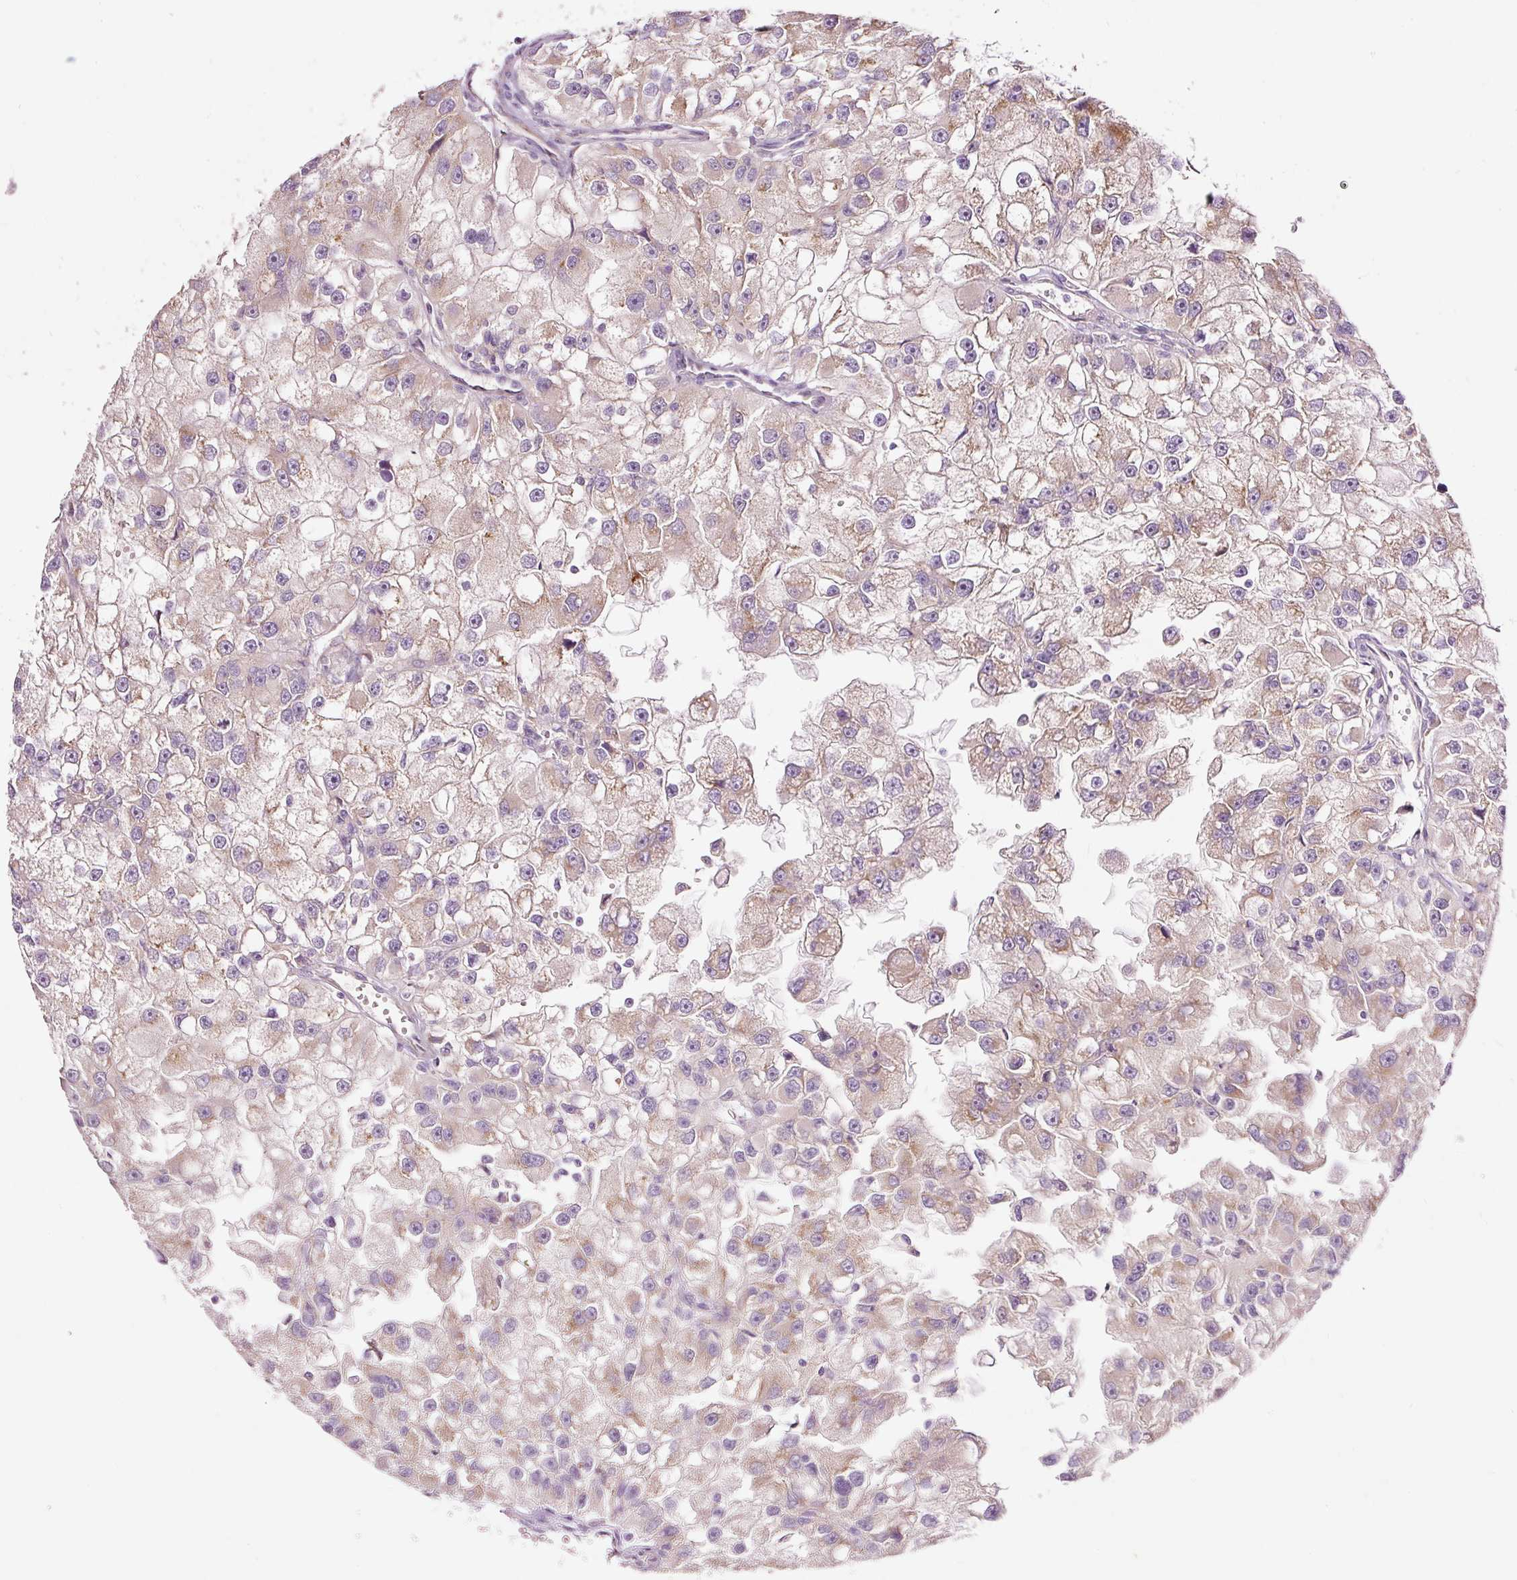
{"staining": {"intensity": "weak", "quantity": "25%-75%", "location": "cytoplasmic/membranous"}, "tissue": "renal cancer", "cell_type": "Tumor cells", "image_type": "cancer", "snomed": [{"axis": "morphology", "description": "Adenocarcinoma, NOS"}, {"axis": "topography", "description": "Kidney"}], "caption": "Immunohistochemistry staining of renal cancer, which reveals low levels of weak cytoplasmic/membranous expression in about 25%-75% of tumor cells indicating weak cytoplasmic/membranous protein staining. The staining was performed using DAB (brown) for protein detection and nuclei were counterstained in hematoxylin (blue).", "gene": "RSPO2", "patient": {"sex": "male", "age": 63}}